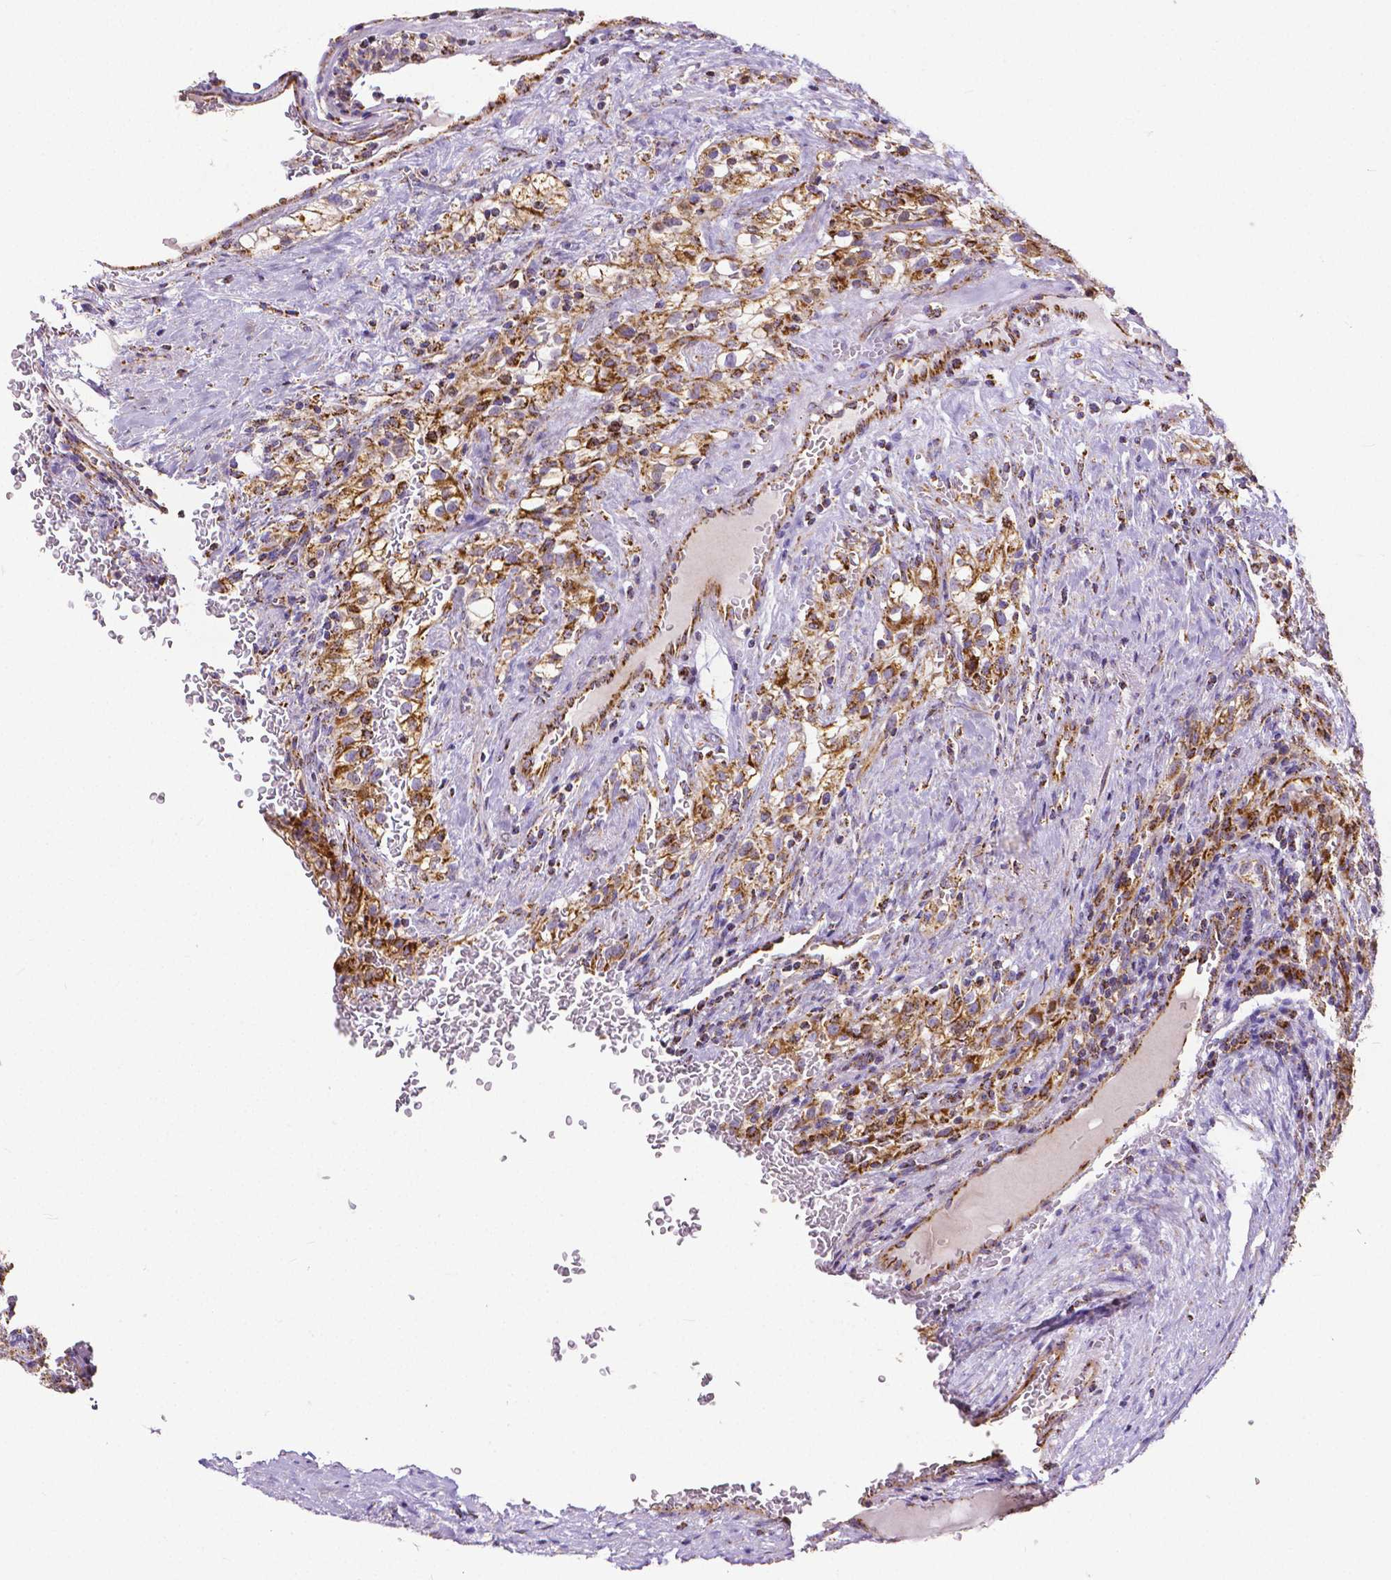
{"staining": {"intensity": "moderate", "quantity": ">75%", "location": "cytoplasmic/membranous"}, "tissue": "renal cancer", "cell_type": "Tumor cells", "image_type": "cancer", "snomed": [{"axis": "morphology", "description": "Adenocarcinoma, NOS"}, {"axis": "topography", "description": "Kidney"}], "caption": "IHC photomicrograph of human renal cancer (adenocarcinoma) stained for a protein (brown), which displays medium levels of moderate cytoplasmic/membranous expression in approximately >75% of tumor cells.", "gene": "MACC1", "patient": {"sex": "female", "age": 74}}